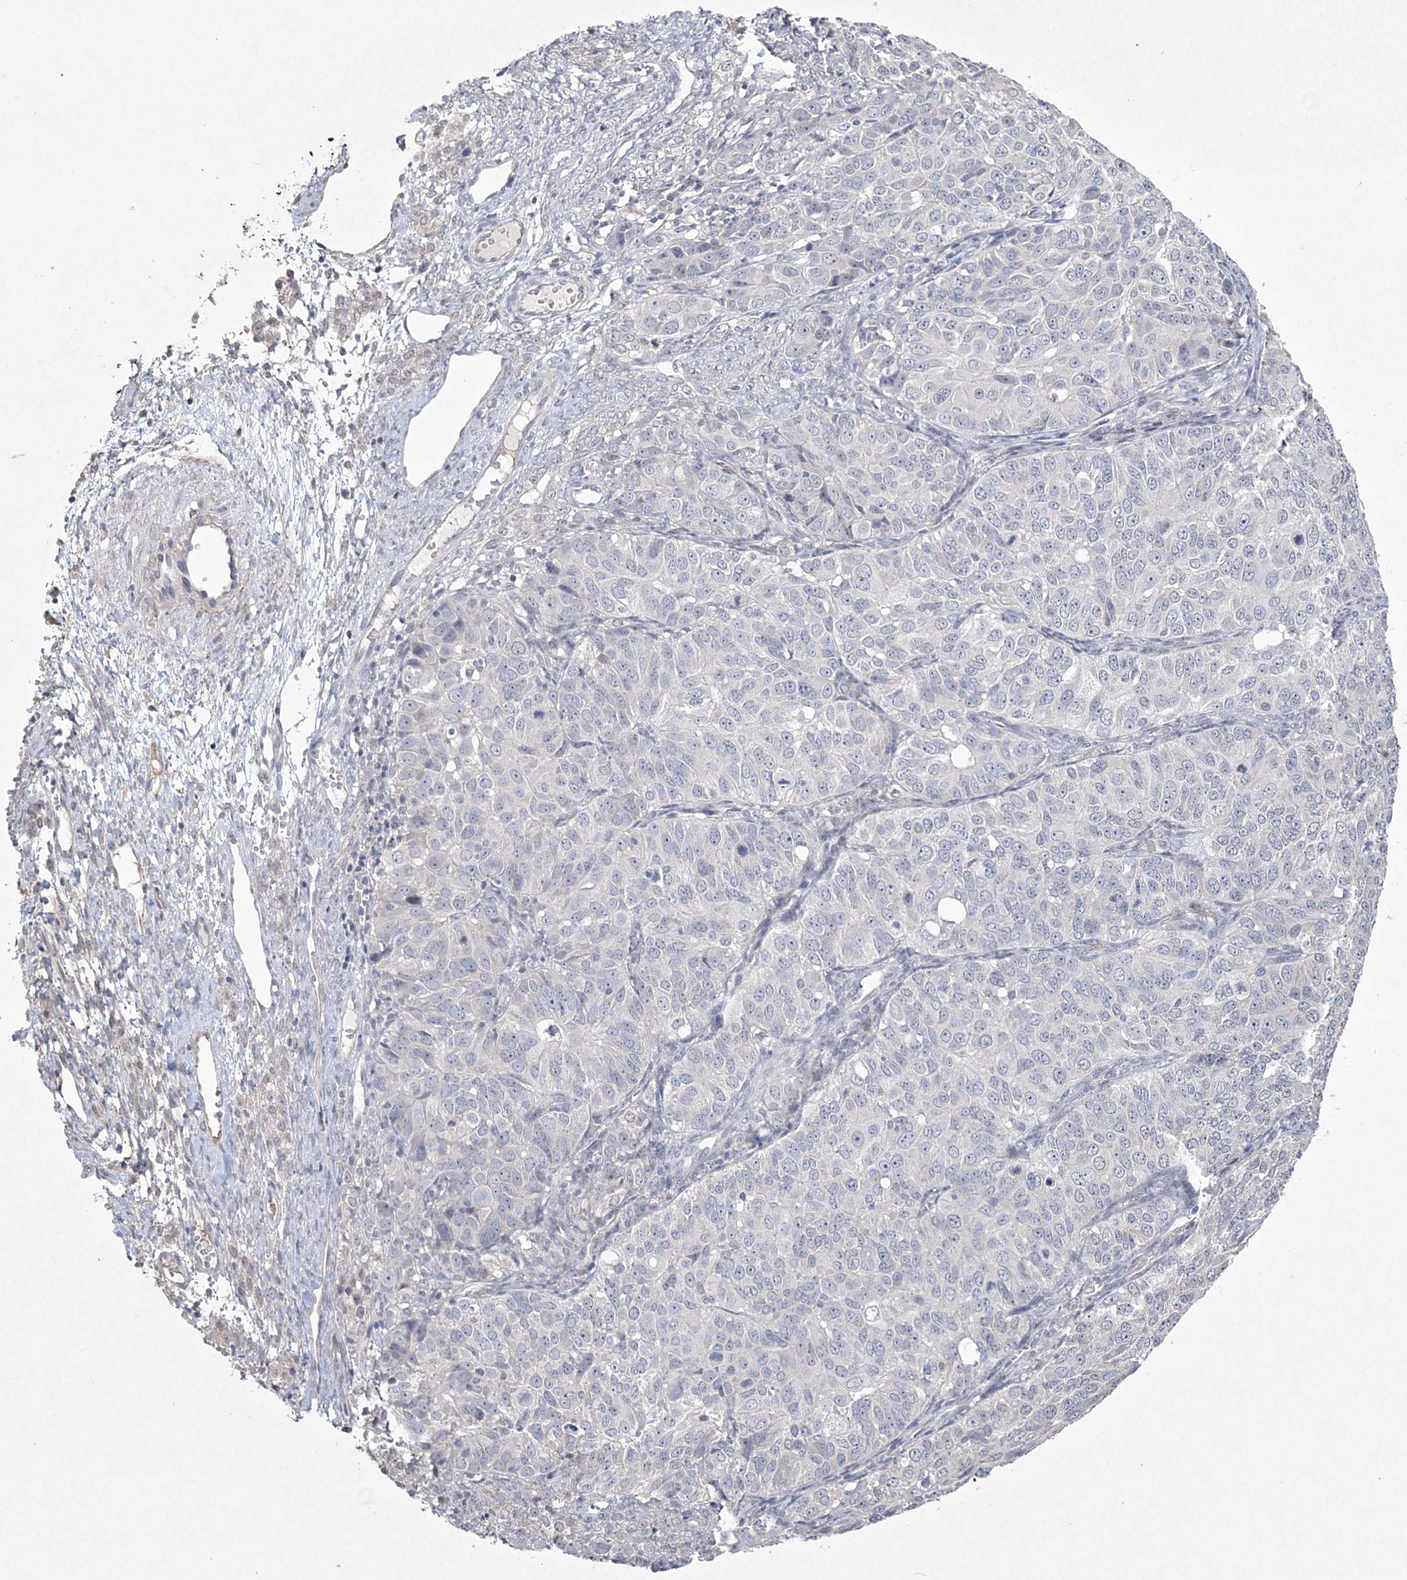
{"staining": {"intensity": "negative", "quantity": "none", "location": "none"}, "tissue": "ovarian cancer", "cell_type": "Tumor cells", "image_type": "cancer", "snomed": [{"axis": "morphology", "description": "Carcinoma, endometroid"}, {"axis": "topography", "description": "Ovary"}], "caption": "Histopathology image shows no protein staining in tumor cells of ovarian cancer tissue.", "gene": "DPCD", "patient": {"sex": "female", "age": 51}}